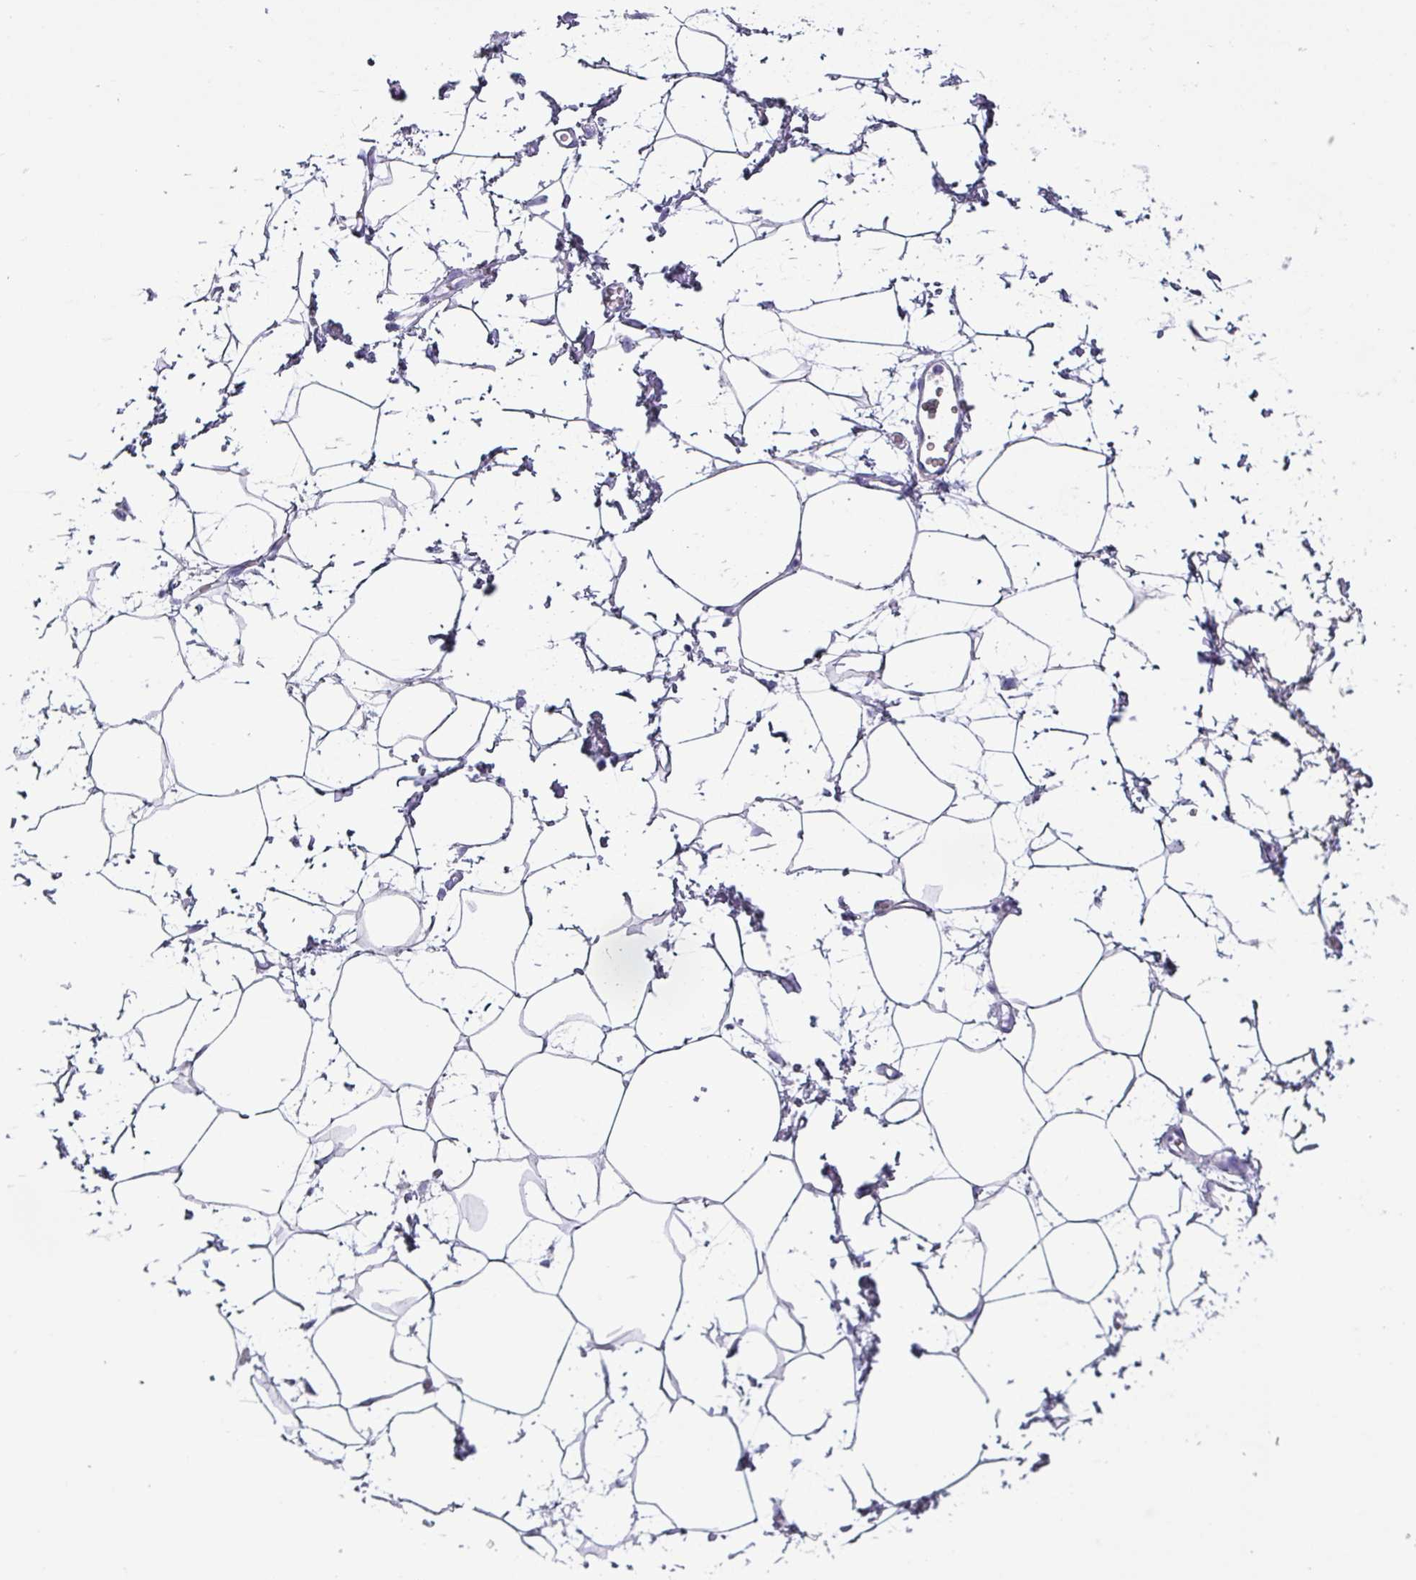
{"staining": {"intensity": "negative", "quantity": "none", "location": "none"}, "tissue": "adipose tissue", "cell_type": "Adipocytes", "image_type": "normal", "snomed": [{"axis": "morphology", "description": "Normal tissue, NOS"}, {"axis": "topography", "description": "Prostate"}, {"axis": "topography", "description": "Peripheral nerve tissue"}], "caption": "Adipose tissue stained for a protein using IHC demonstrates no positivity adipocytes.", "gene": "KRT6A", "patient": {"sex": "male", "age": 55}}